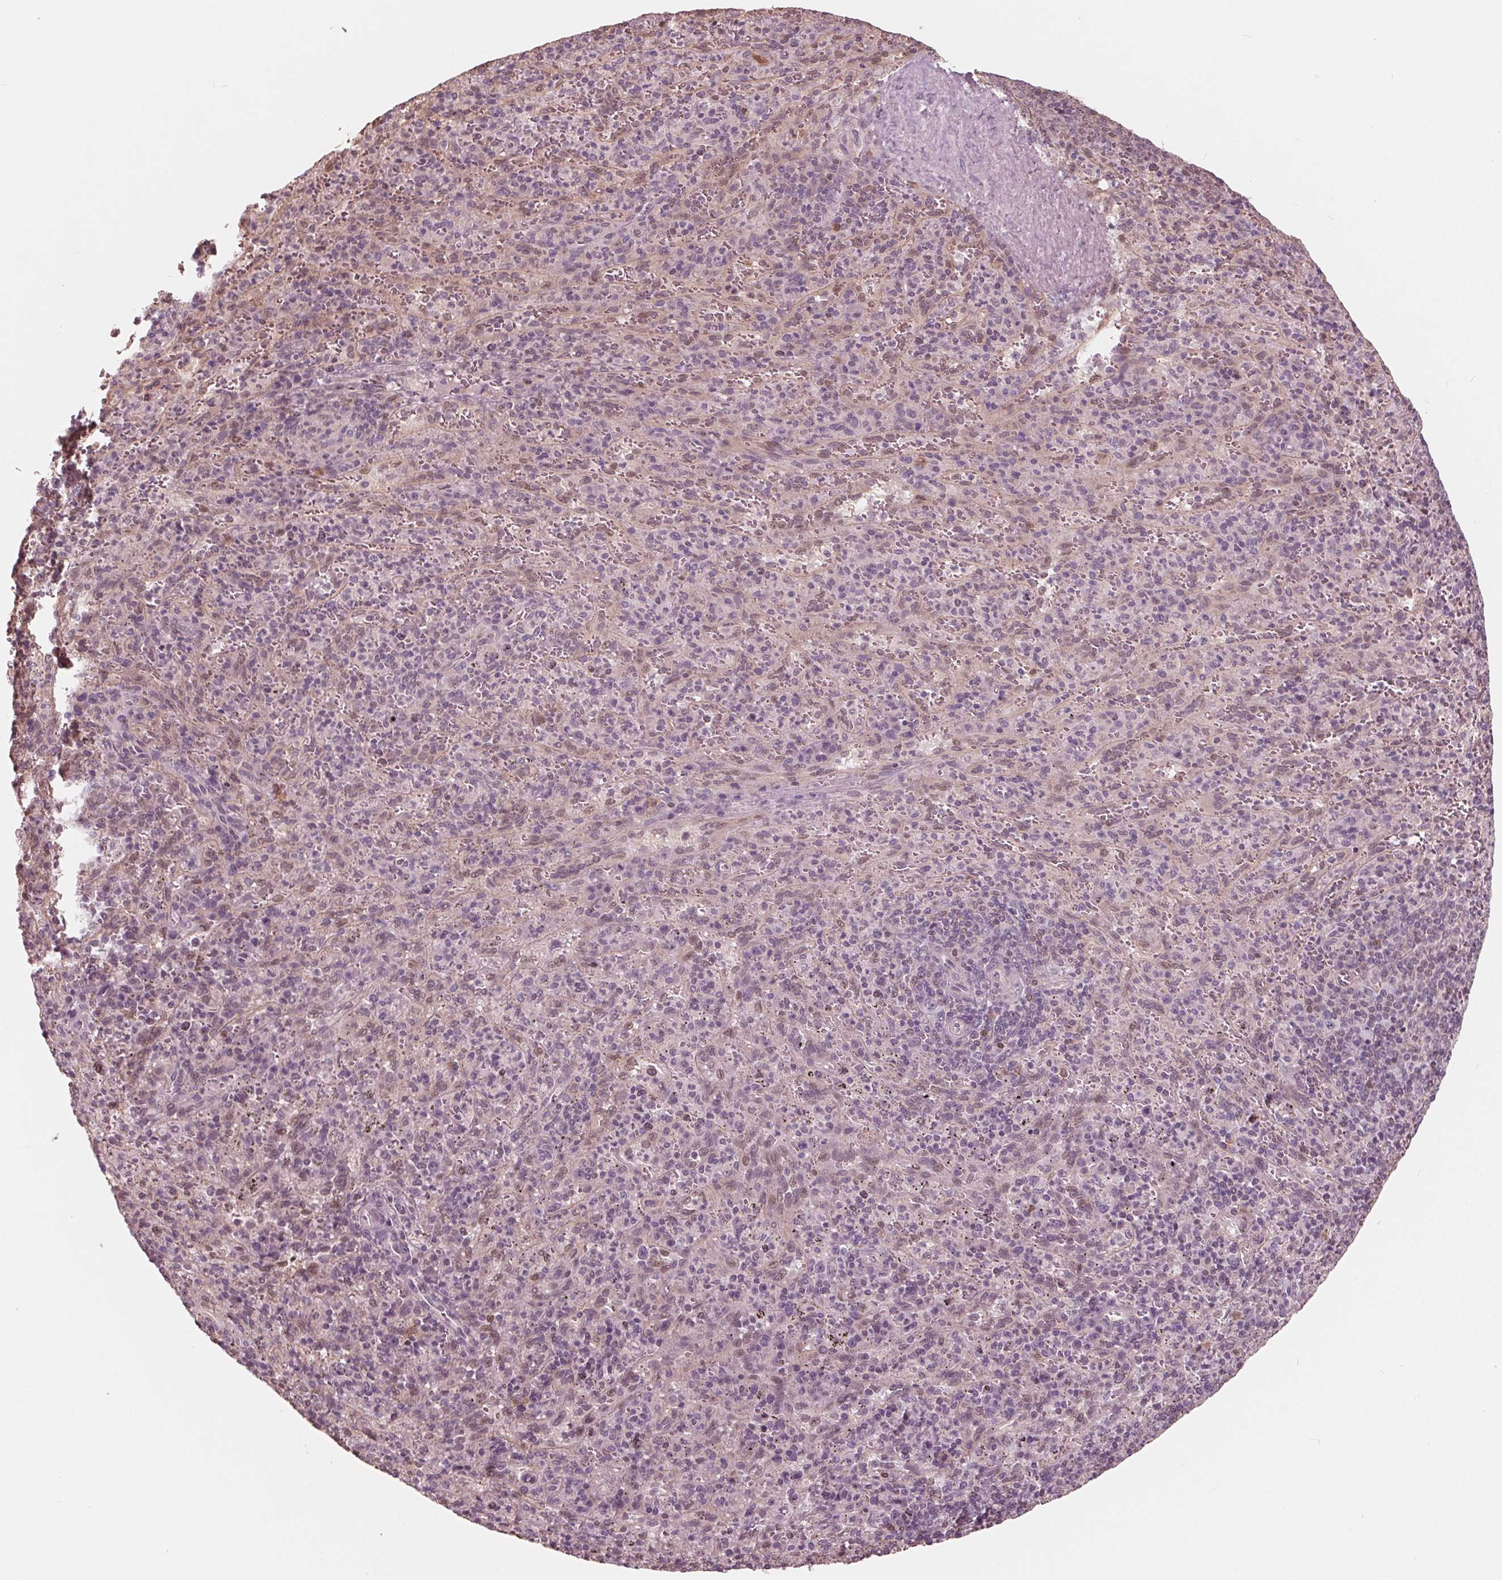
{"staining": {"intensity": "weak", "quantity": "<25%", "location": "nuclear"}, "tissue": "spleen", "cell_type": "Cells in red pulp", "image_type": "normal", "snomed": [{"axis": "morphology", "description": "Normal tissue, NOS"}, {"axis": "topography", "description": "Spleen"}], "caption": "Immunohistochemistry photomicrograph of unremarkable spleen stained for a protein (brown), which displays no expression in cells in red pulp.", "gene": "ING3", "patient": {"sex": "male", "age": 57}}